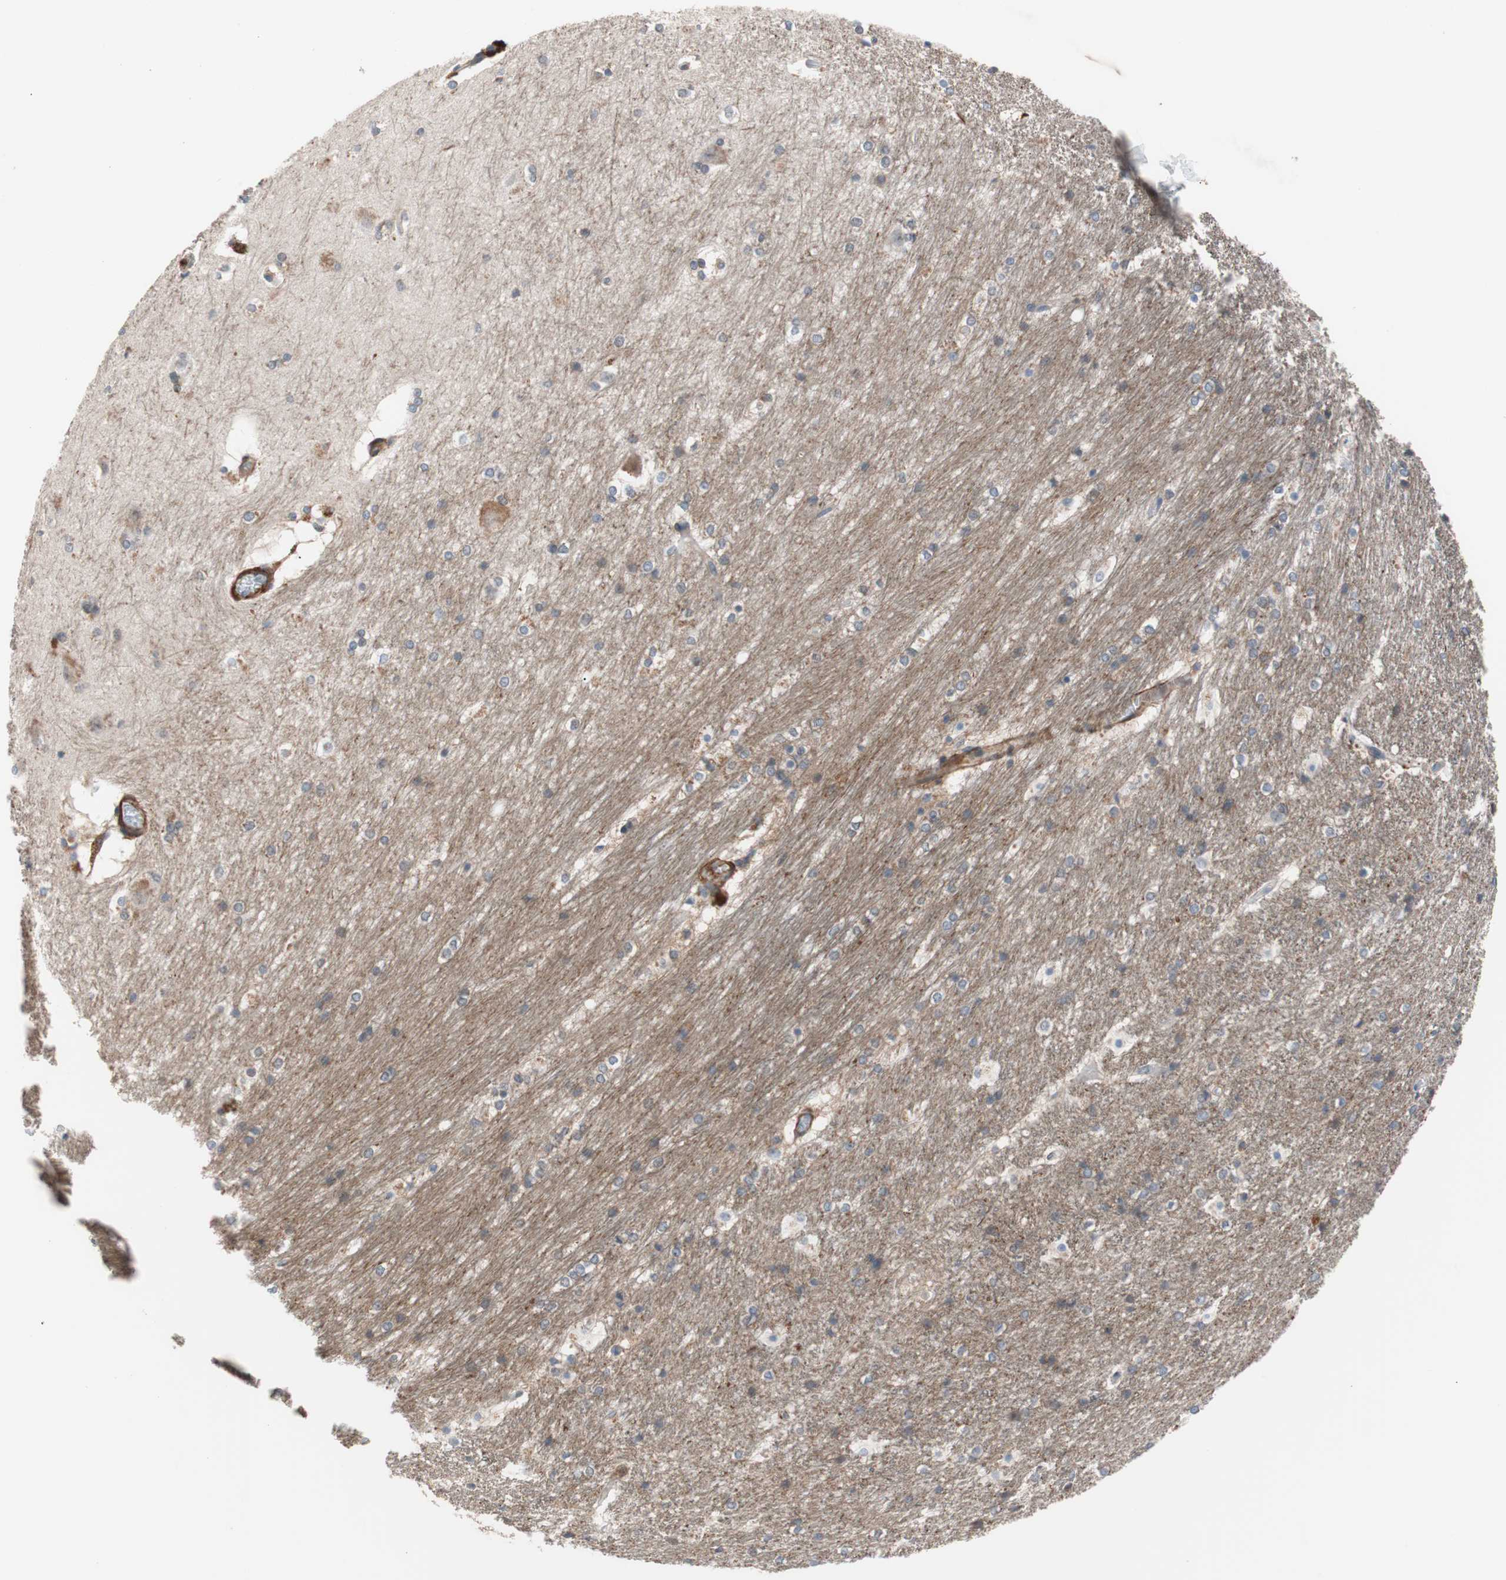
{"staining": {"intensity": "weak", "quantity": "<25%", "location": "cytoplasmic/membranous"}, "tissue": "hippocampus", "cell_type": "Glial cells", "image_type": "normal", "snomed": [{"axis": "morphology", "description": "Normal tissue, NOS"}, {"axis": "topography", "description": "Hippocampus"}], "caption": "Immunohistochemistry (IHC) micrograph of normal human hippocampus stained for a protein (brown), which shows no staining in glial cells.", "gene": "LITAF", "patient": {"sex": "female", "age": 19}}